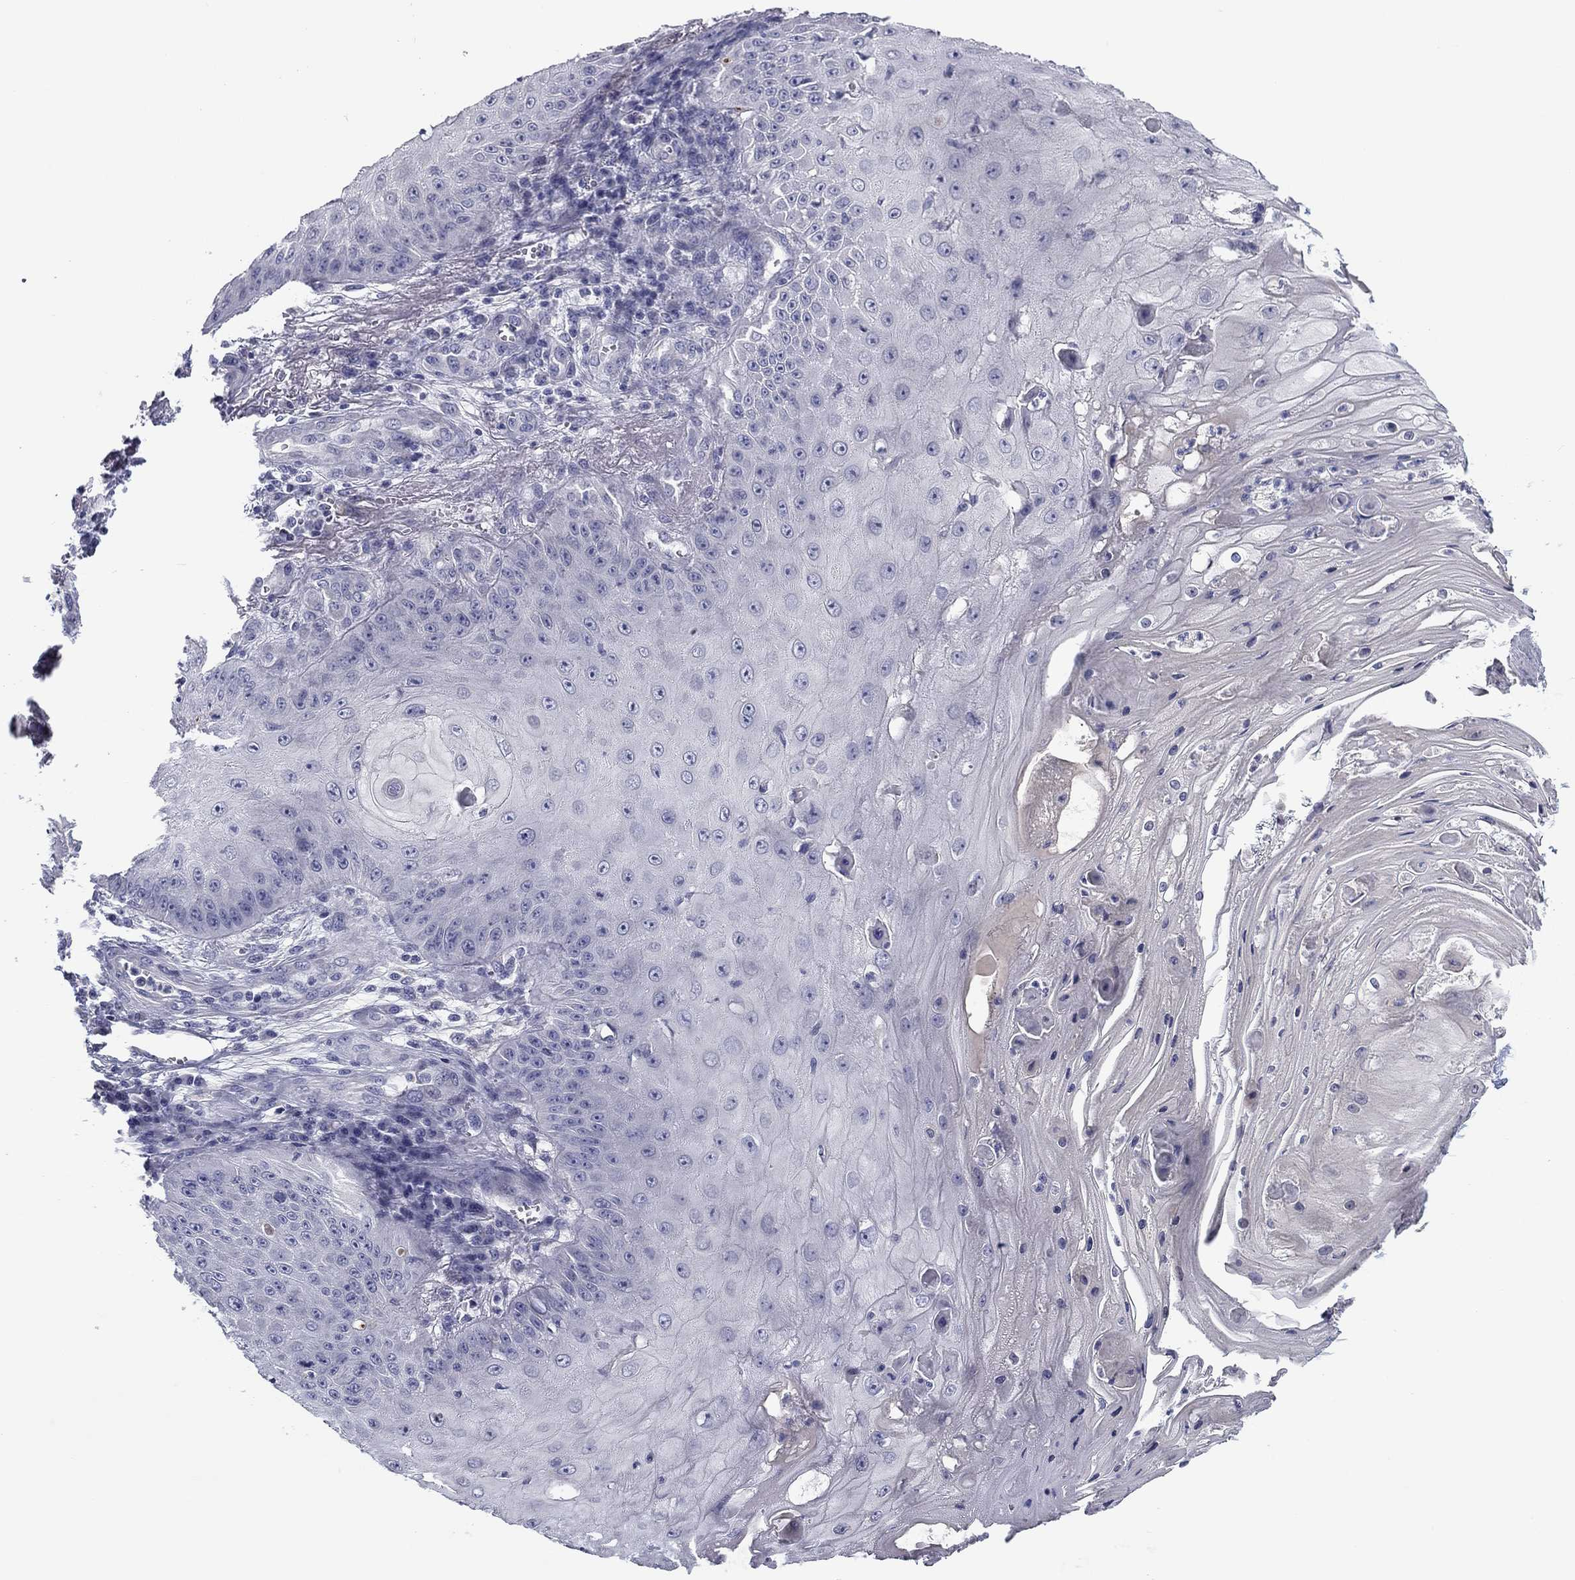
{"staining": {"intensity": "negative", "quantity": "none", "location": "none"}, "tissue": "skin cancer", "cell_type": "Tumor cells", "image_type": "cancer", "snomed": [{"axis": "morphology", "description": "Squamous cell carcinoma, NOS"}, {"axis": "topography", "description": "Skin"}], "caption": "High power microscopy image of an immunohistochemistry (IHC) image of skin cancer, revealing no significant positivity in tumor cells. (Immunohistochemistry, brightfield microscopy, high magnification).", "gene": "SPATA7", "patient": {"sex": "male", "age": 70}}